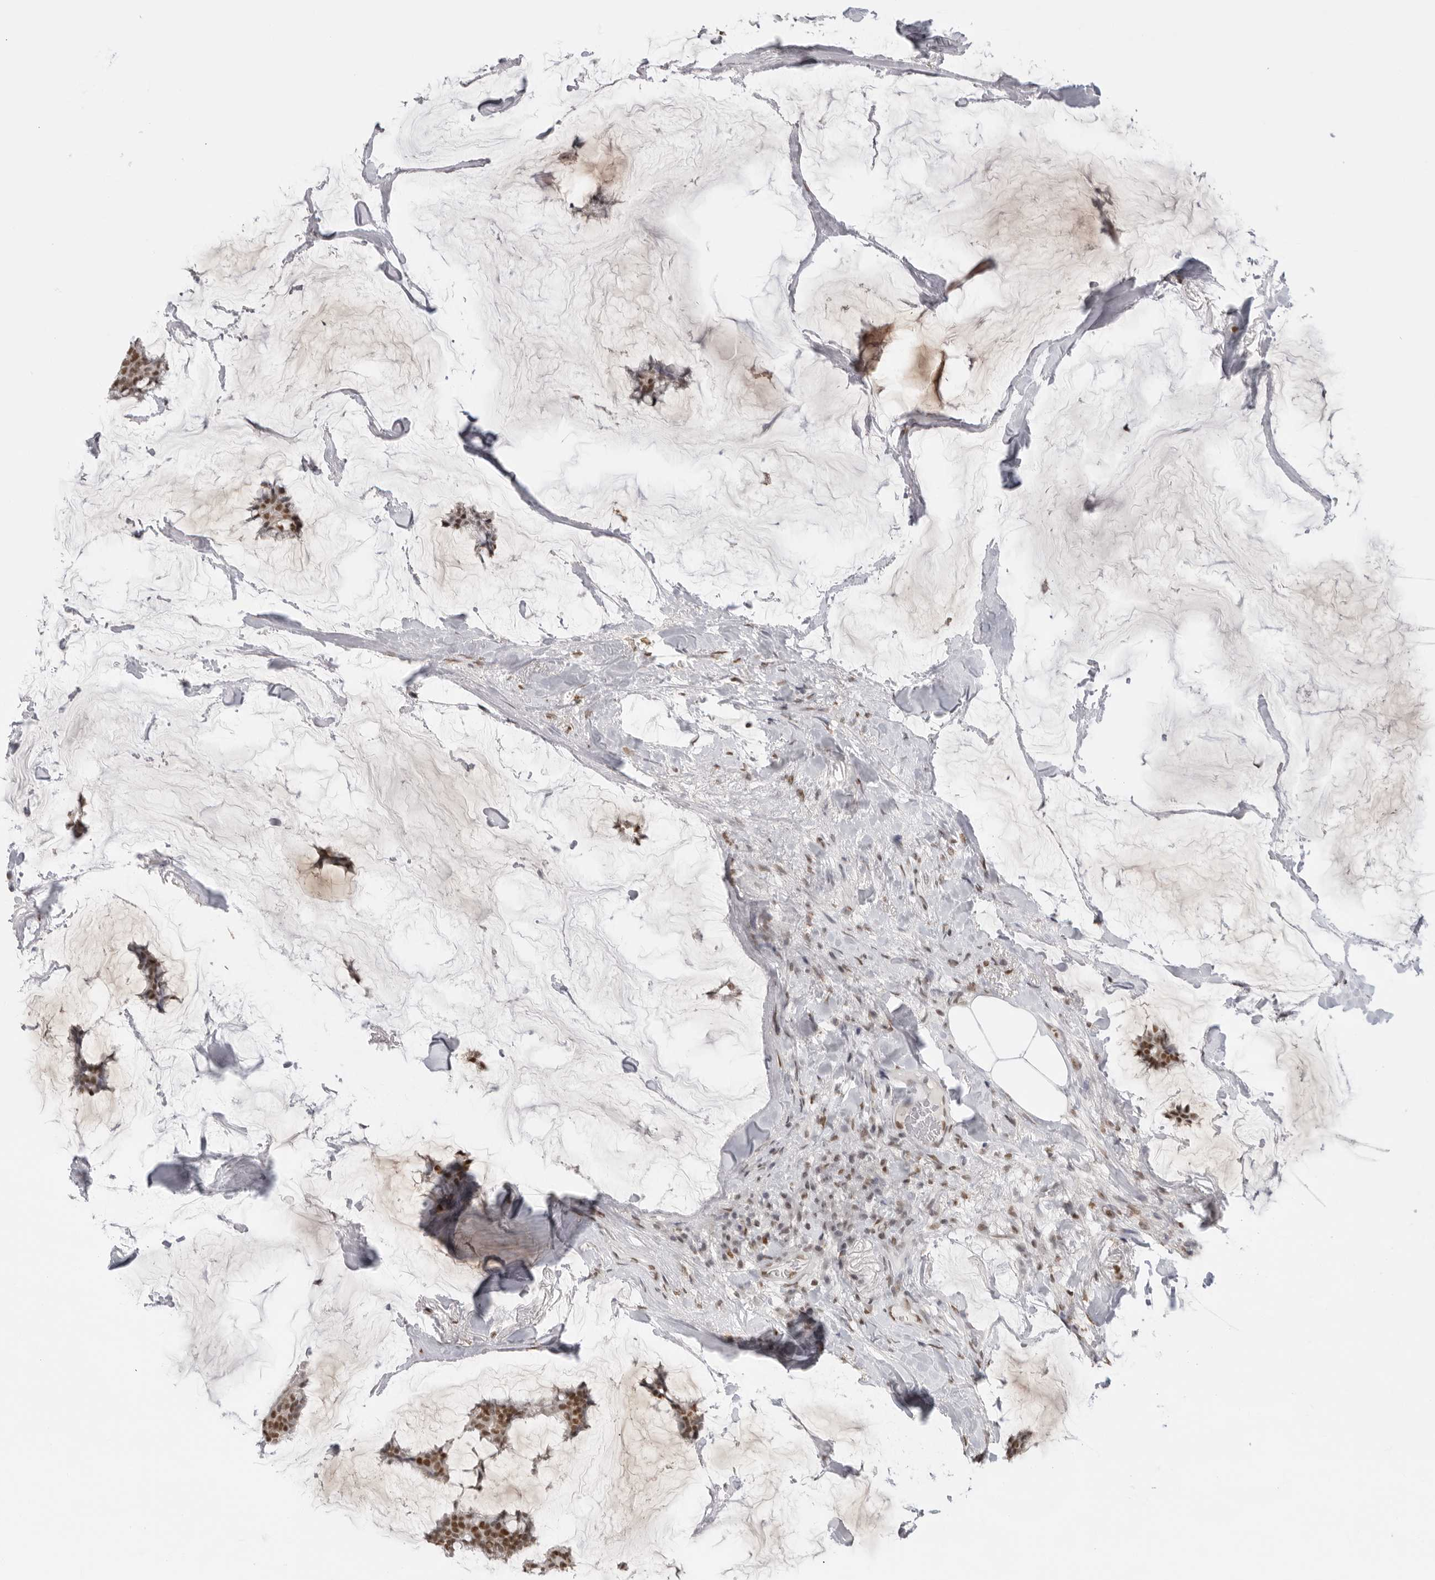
{"staining": {"intensity": "moderate", "quantity": ">75%", "location": "nuclear"}, "tissue": "breast cancer", "cell_type": "Tumor cells", "image_type": "cancer", "snomed": [{"axis": "morphology", "description": "Duct carcinoma"}, {"axis": "topography", "description": "Breast"}], "caption": "IHC of breast cancer reveals medium levels of moderate nuclear positivity in approximately >75% of tumor cells.", "gene": "RPA2", "patient": {"sex": "female", "age": 93}}